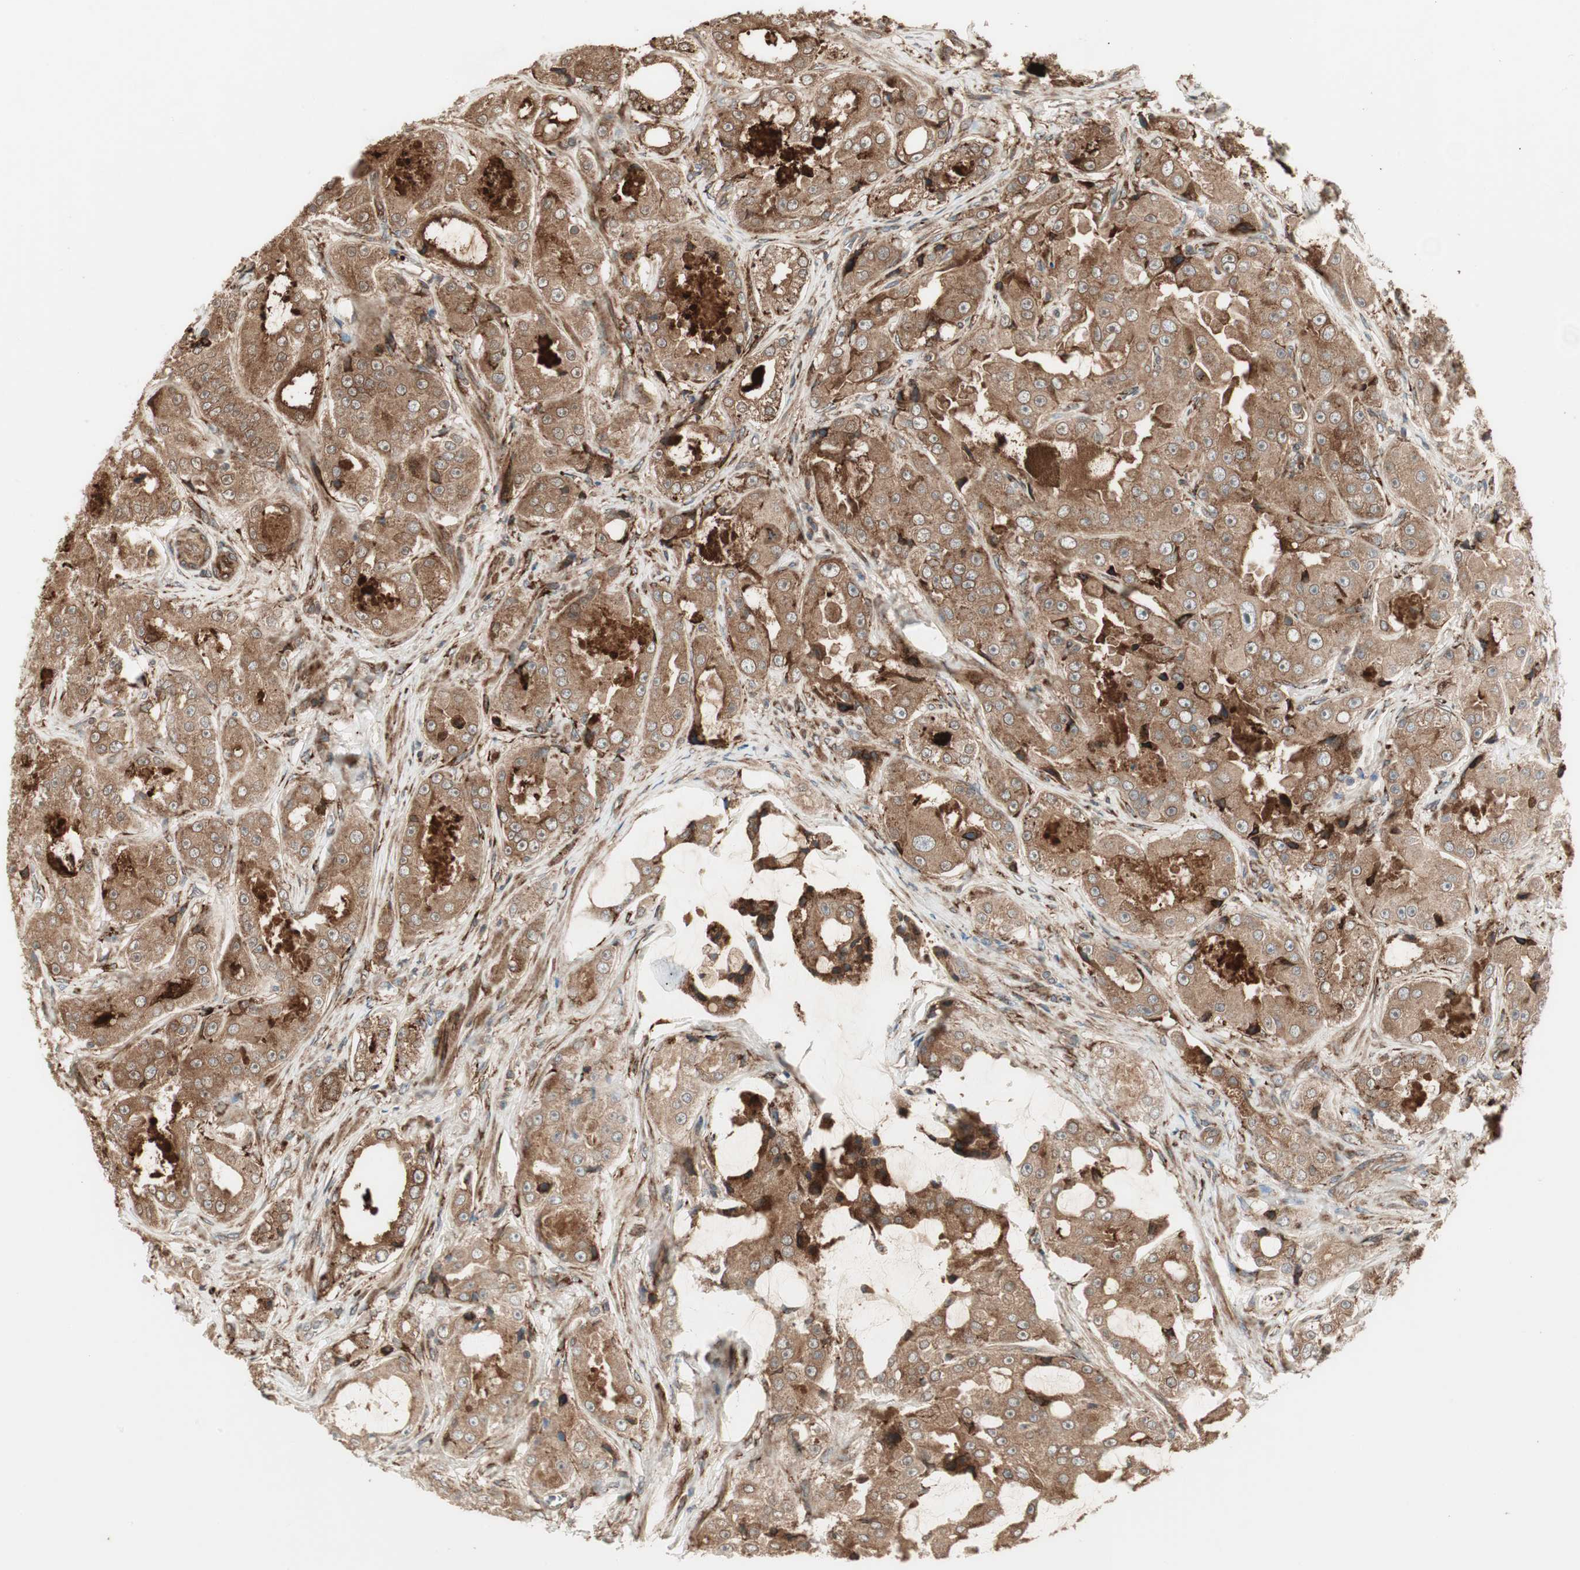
{"staining": {"intensity": "moderate", "quantity": ">75%", "location": "cytoplasmic/membranous"}, "tissue": "prostate cancer", "cell_type": "Tumor cells", "image_type": "cancer", "snomed": [{"axis": "morphology", "description": "Adenocarcinoma, High grade"}, {"axis": "topography", "description": "Prostate"}], "caption": "Moderate cytoplasmic/membranous staining is seen in about >75% of tumor cells in high-grade adenocarcinoma (prostate).", "gene": "PRKG1", "patient": {"sex": "male", "age": 73}}